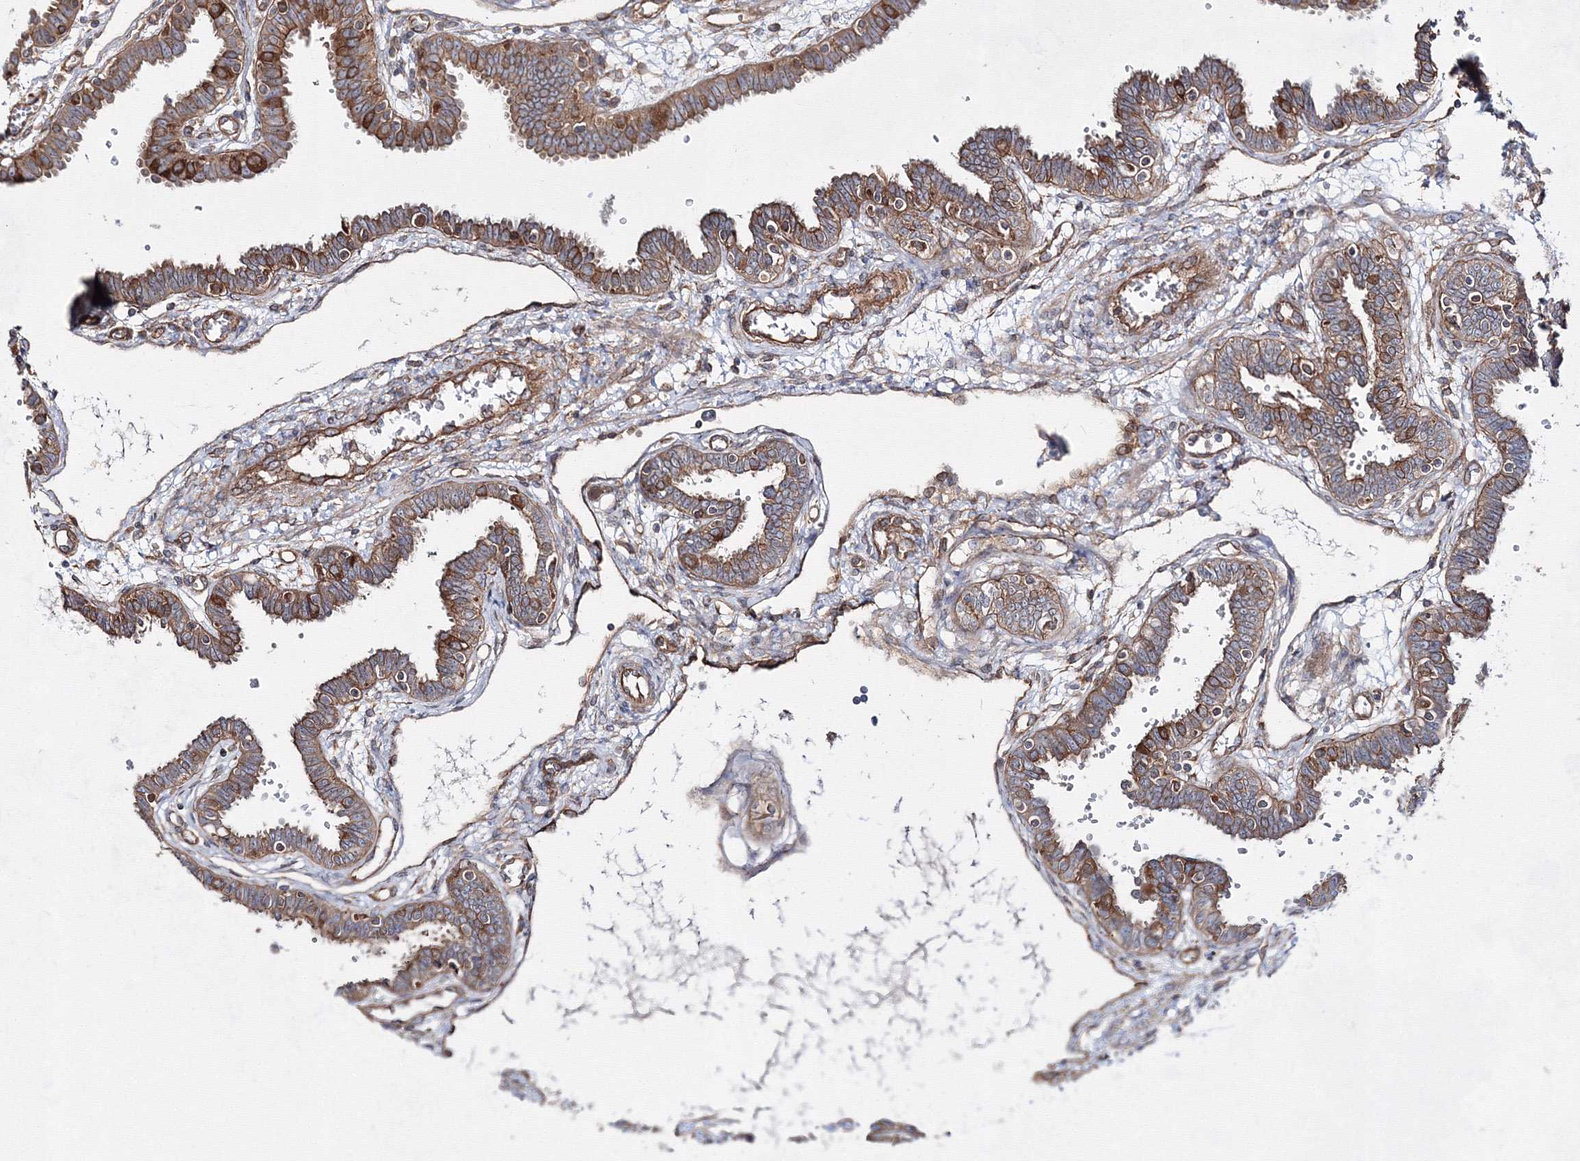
{"staining": {"intensity": "moderate", "quantity": ">75%", "location": "cytoplasmic/membranous"}, "tissue": "fallopian tube", "cell_type": "Glandular cells", "image_type": "normal", "snomed": [{"axis": "morphology", "description": "Normal tissue, NOS"}, {"axis": "topography", "description": "Fallopian tube"}], "caption": "Protein expression analysis of unremarkable fallopian tube shows moderate cytoplasmic/membranous staining in about >75% of glandular cells. Ihc stains the protein in brown and the nuclei are stained blue.", "gene": "EXOC6", "patient": {"sex": "female", "age": 32}}